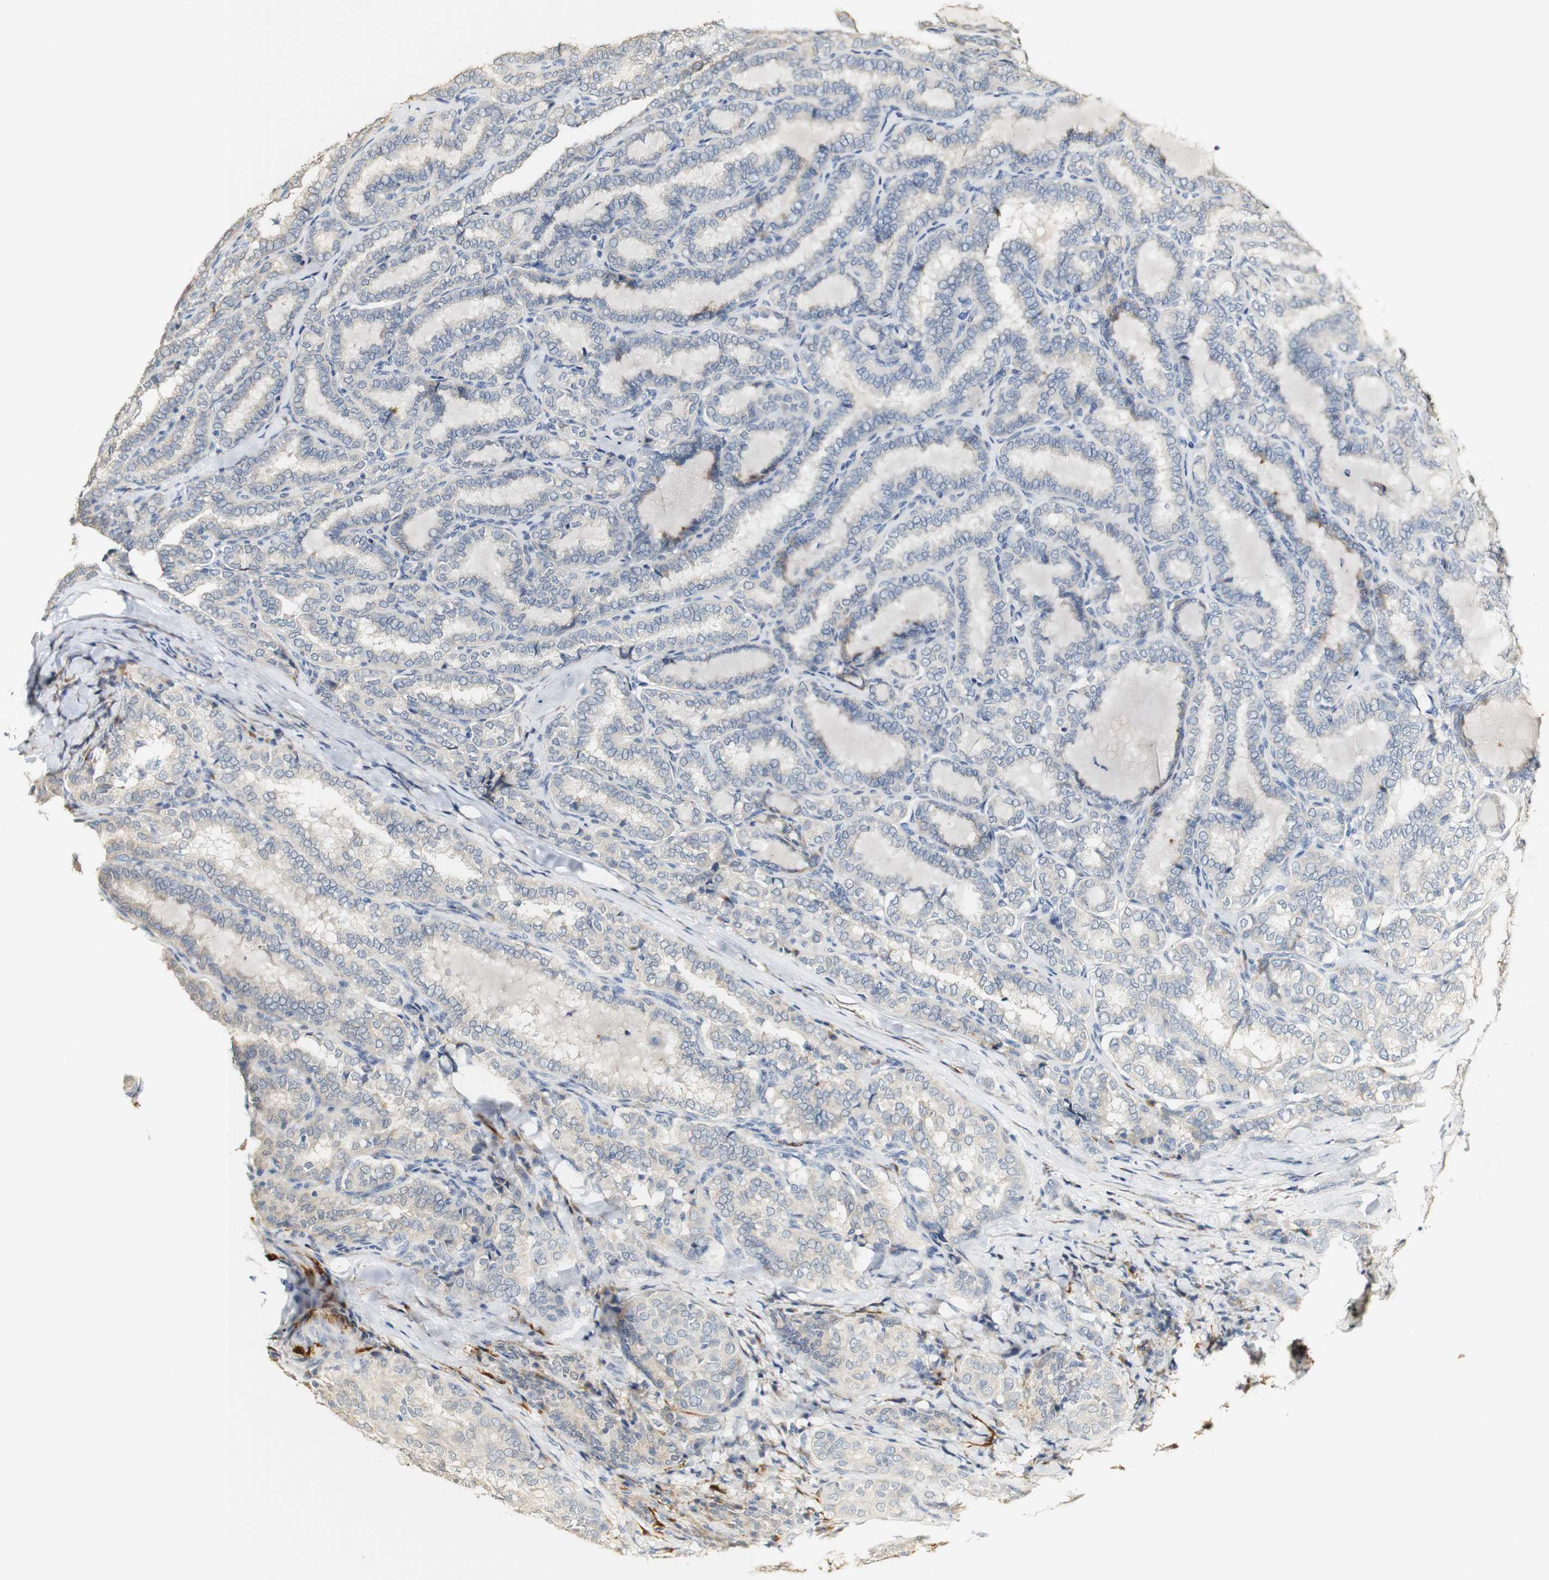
{"staining": {"intensity": "negative", "quantity": "none", "location": "none"}, "tissue": "thyroid cancer", "cell_type": "Tumor cells", "image_type": "cancer", "snomed": [{"axis": "morphology", "description": "Normal tissue, NOS"}, {"axis": "morphology", "description": "Papillary adenocarcinoma, NOS"}, {"axis": "topography", "description": "Thyroid gland"}], "caption": "Immunohistochemistry of papillary adenocarcinoma (thyroid) exhibits no expression in tumor cells. (IHC, brightfield microscopy, high magnification).", "gene": "FMO3", "patient": {"sex": "female", "age": 30}}